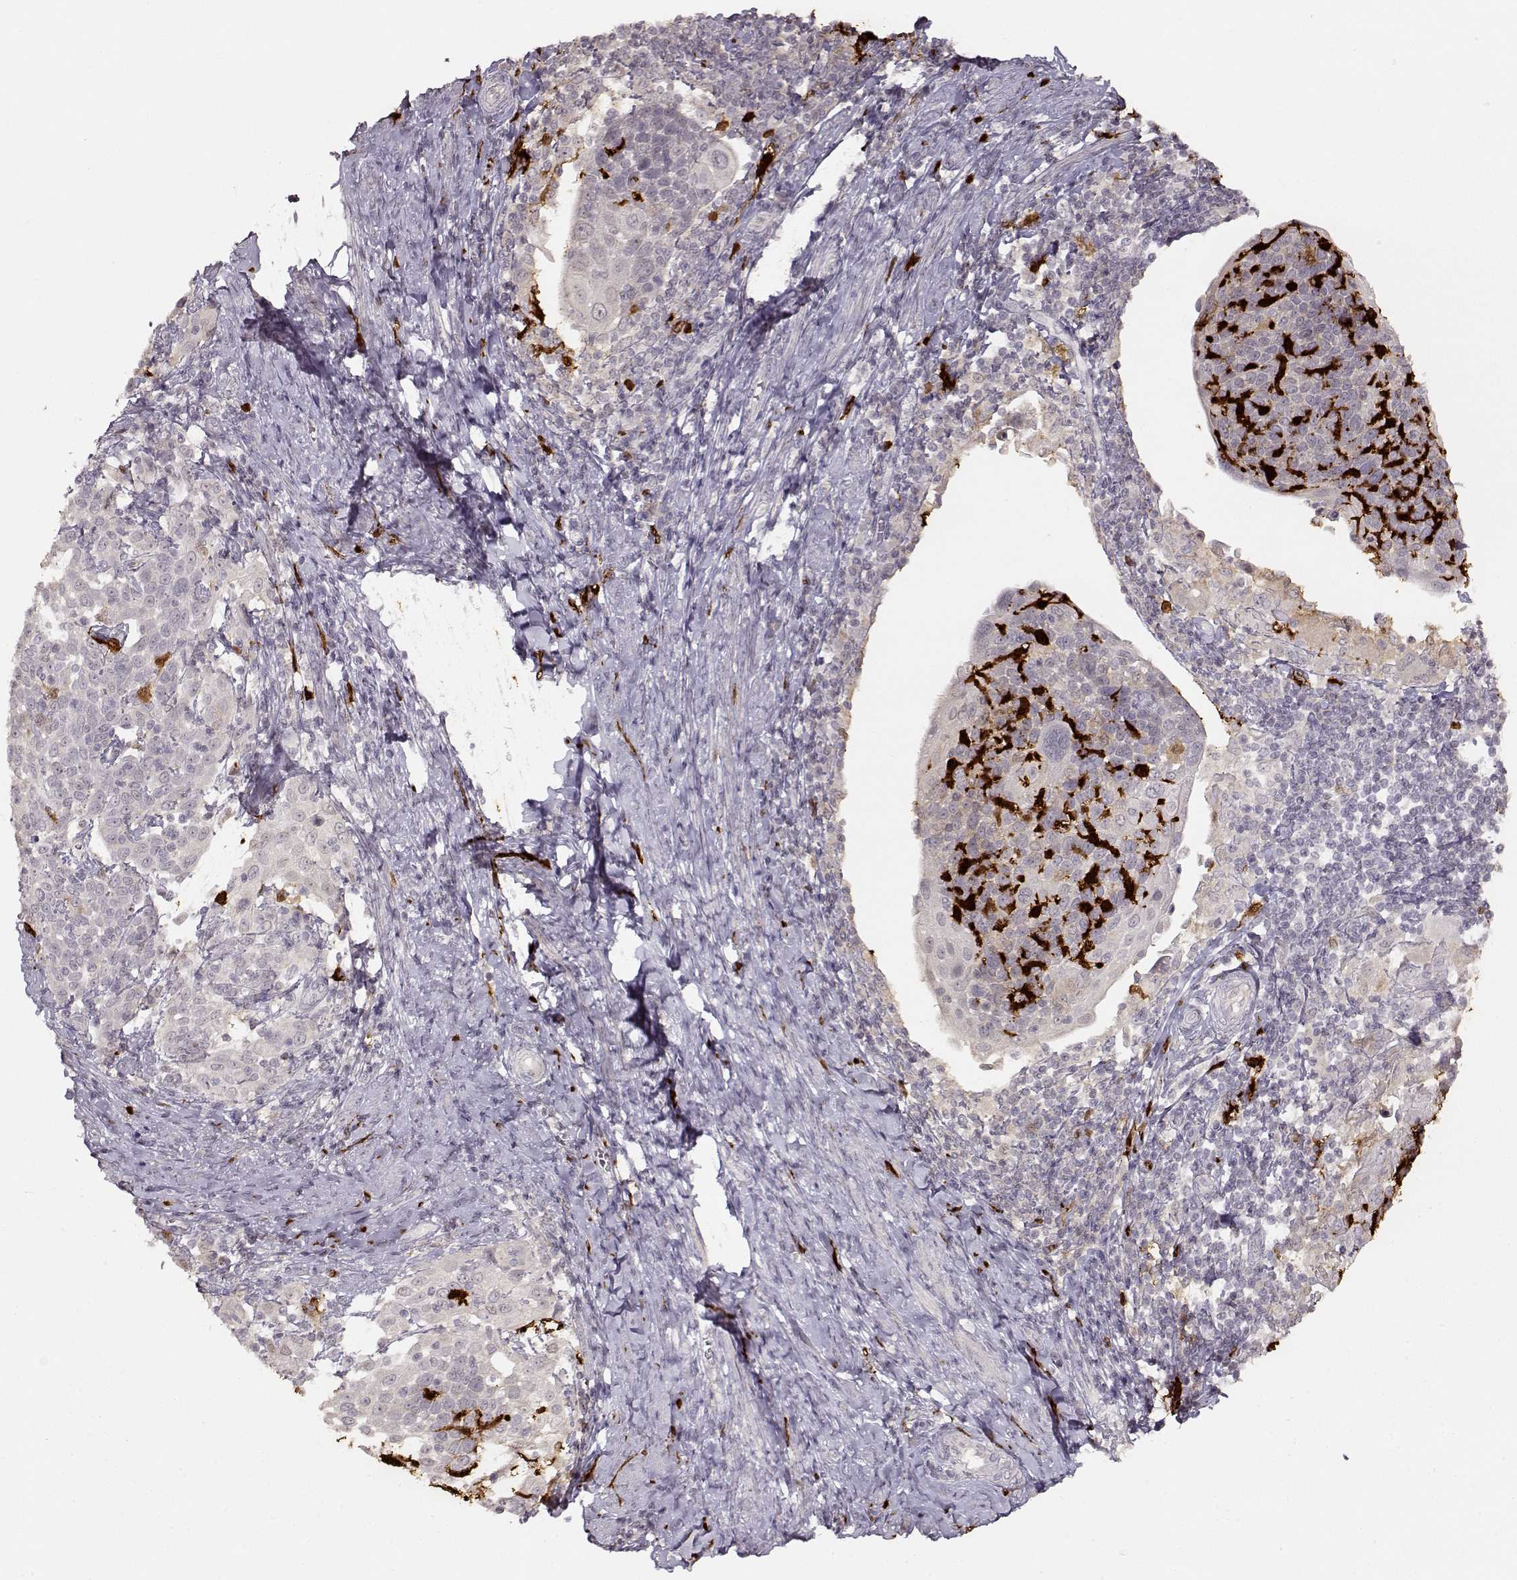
{"staining": {"intensity": "negative", "quantity": "none", "location": "none"}, "tissue": "cervical cancer", "cell_type": "Tumor cells", "image_type": "cancer", "snomed": [{"axis": "morphology", "description": "Squamous cell carcinoma, NOS"}, {"axis": "topography", "description": "Cervix"}], "caption": "An immunohistochemistry (IHC) histopathology image of squamous cell carcinoma (cervical) is shown. There is no staining in tumor cells of squamous cell carcinoma (cervical).", "gene": "S100B", "patient": {"sex": "female", "age": 61}}